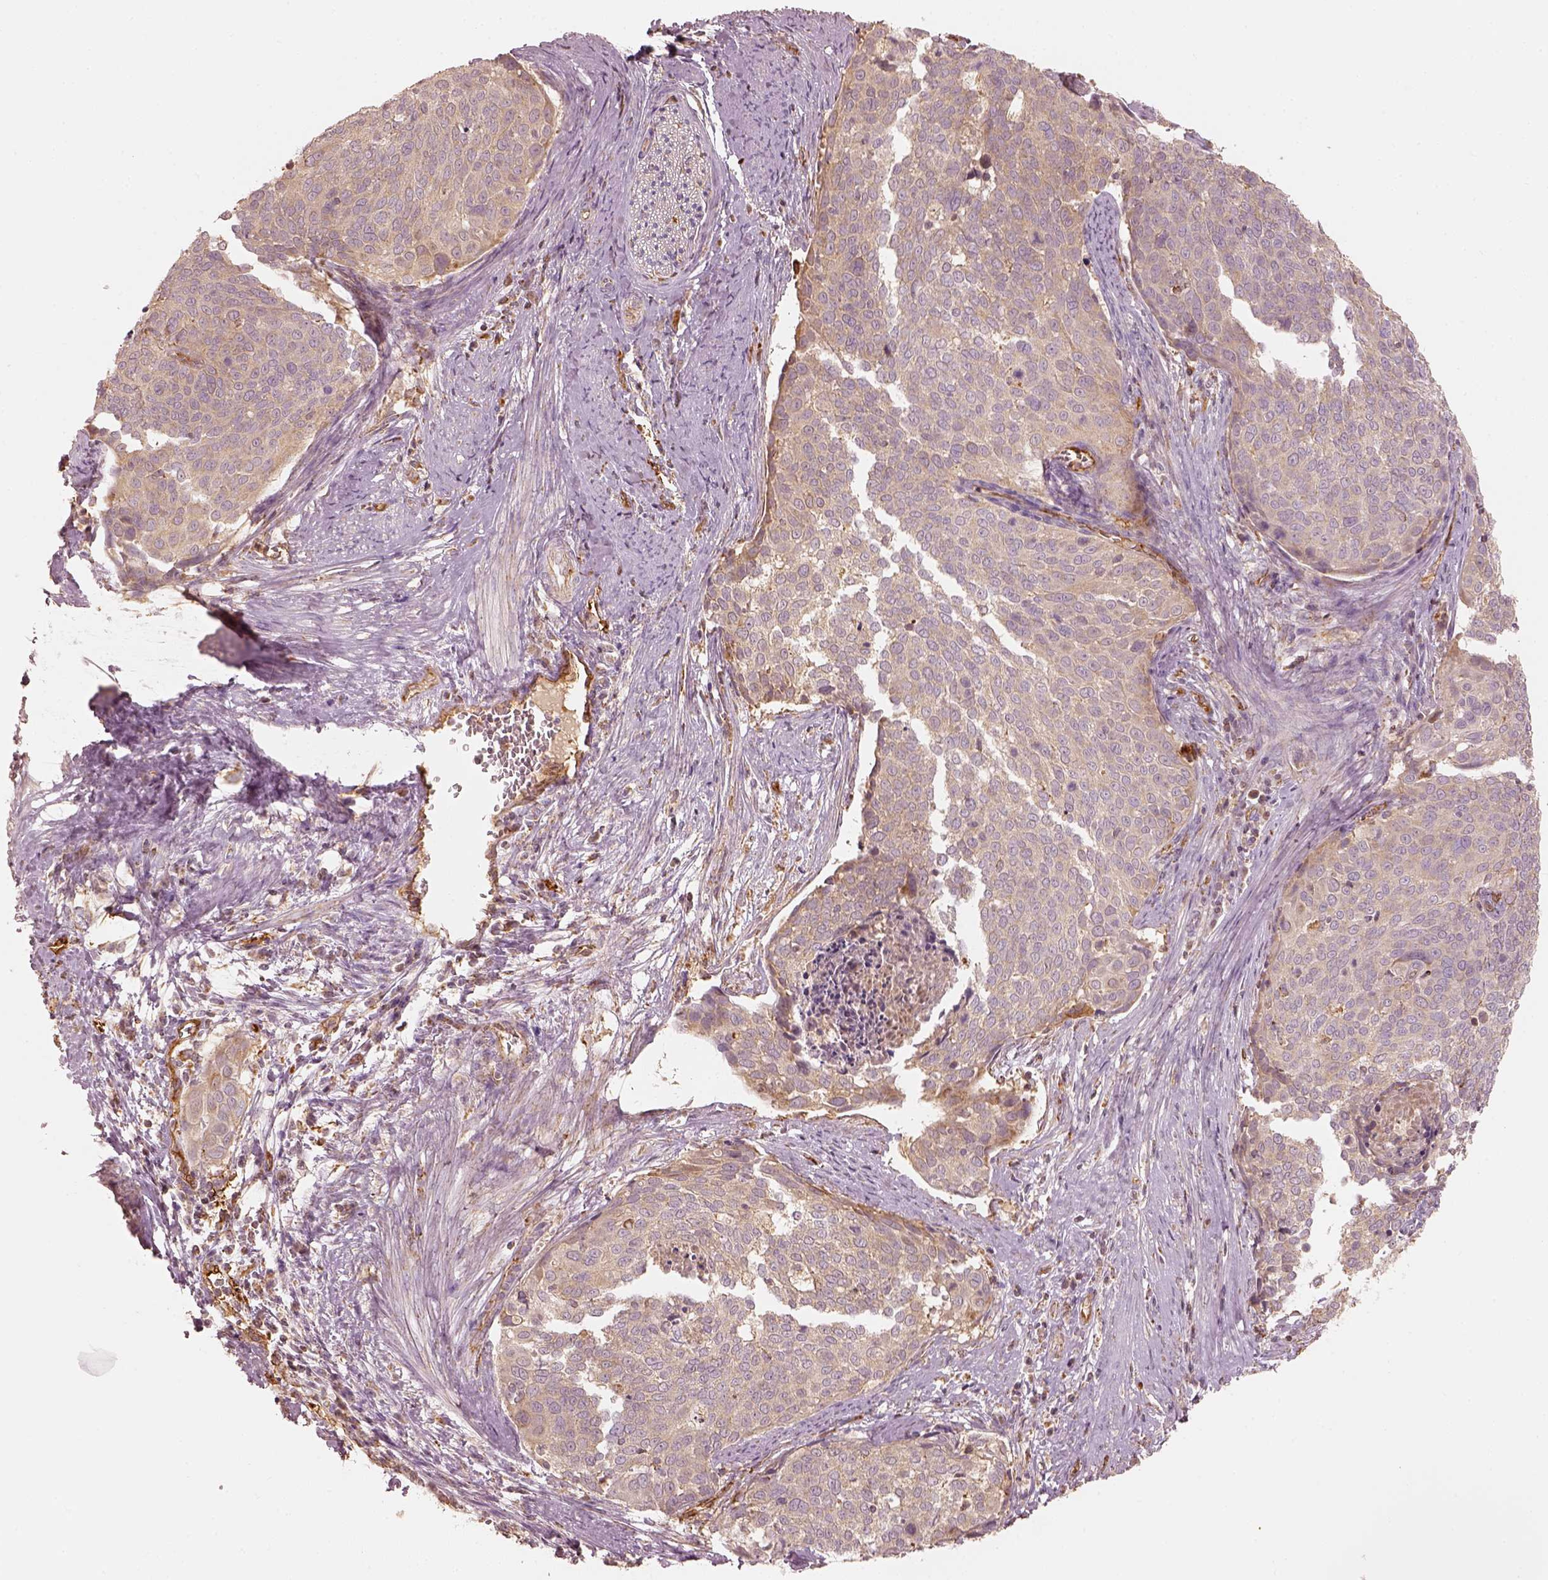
{"staining": {"intensity": "weak", "quantity": "25%-75%", "location": "cytoplasmic/membranous"}, "tissue": "cervical cancer", "cell_type": "Tumor cells", "image_type": "cancer", "snomed": [{"axis": "morphology", "description": "Squamous cell carcinoma, NOS"}, {"axis": "topography", "description": "Cervix"}], "caption": "Protein analysis of cervical cancer (squamous cell carcinoma) tissue reveals weak cytoplasmic/membranous staining in about 25%-75% of tumor cells. The protein is stained brown, and the nuclei are stained in blue (DAB IHC with brightfield microscopy, high magnification).", "gene": "FSCN1", "patient": {"sex": "female", "age": 39}}